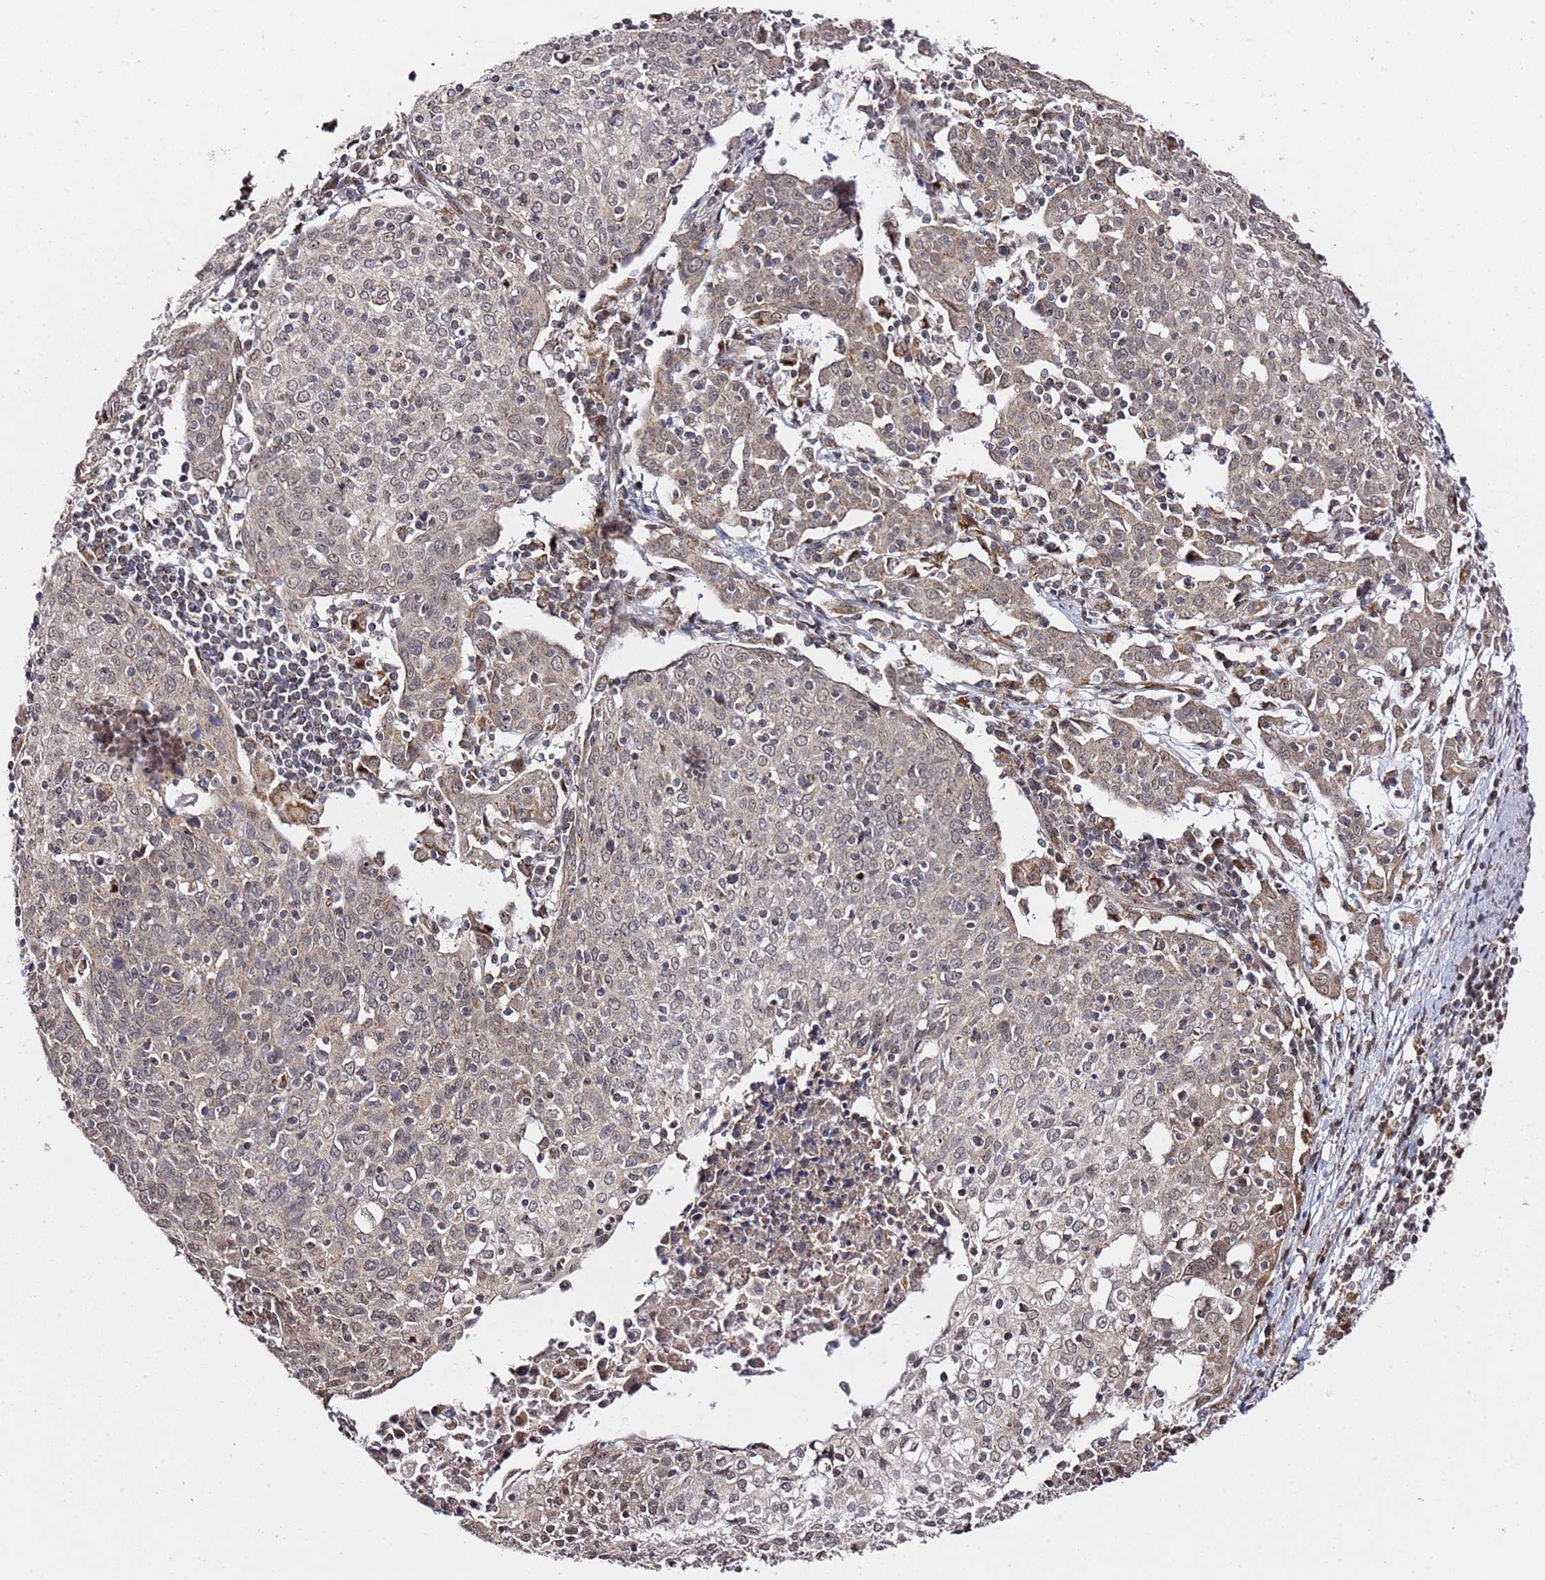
{"staining": {"intensity": "weak", "quantity": "25%-75%", "location": "cytoplasmic/membranous,nuclear"}, "tissue": "cervical cancer", "cell_type": "Tumor cells", "image_type": "cancer", "snomed": [{"axis": "morphology", "description": "Squamous cell carcinoma, NOS"}, {"axis": "topography", "description": "Cervix"}], "caption": "The micrograph shows immunohistochemical staining of cervical squamous cell carcinoma. There is weak cytoplasmic/membranous and nuclear positivity is identified in approximately 25%-75% of tumor cells.", "gene": "TP53AIP1", "patient": {"sex": "female", "age": 67}}